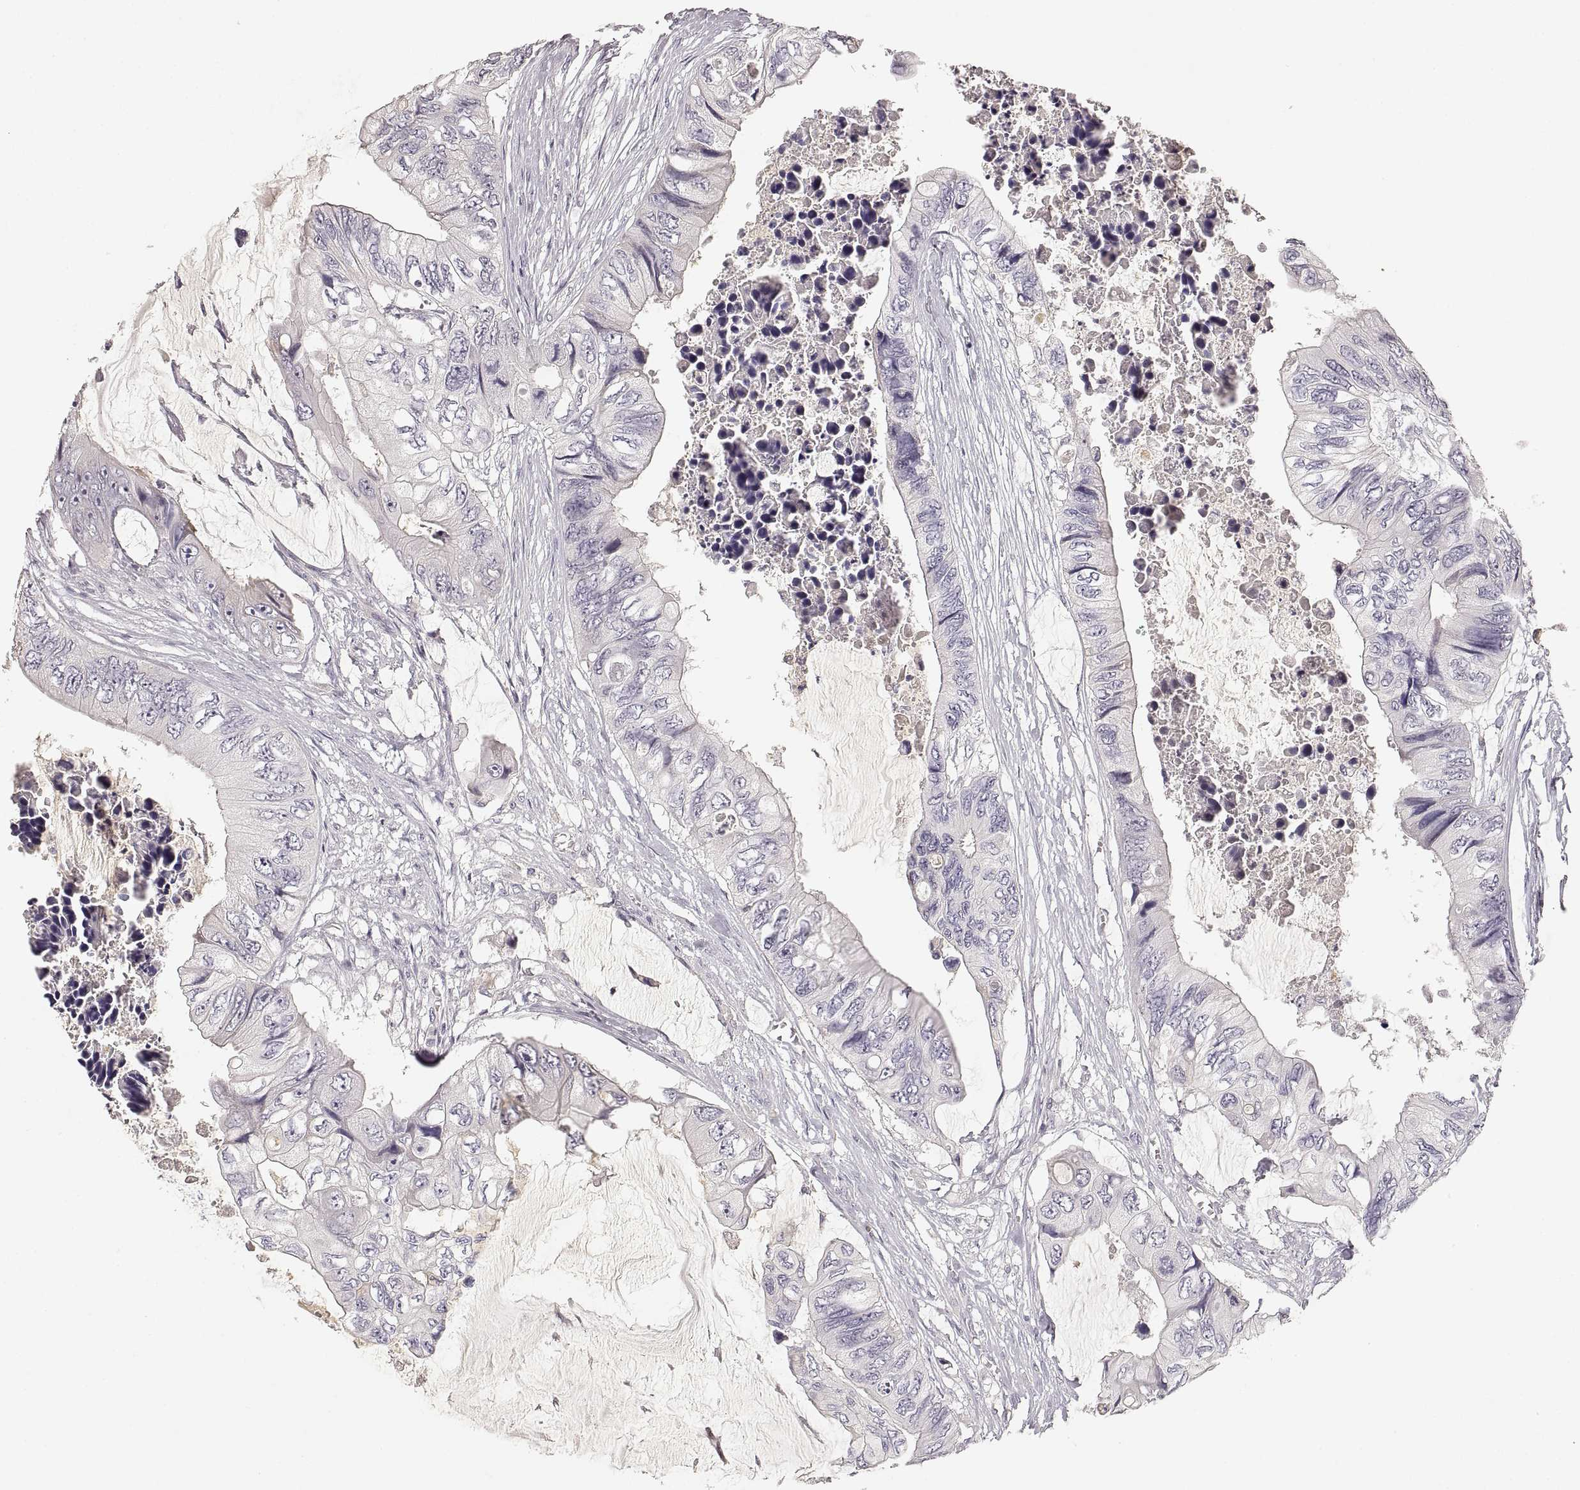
{"staining": {"intensity": "negative", "quantity": "none", "location": "none"}, "tissue": "colorectal cancer", "cell_type": "Tumor cells", "image_type": "cancer", "snomed": [{"axis": "morphology", "description": "Adenocarcinoma, NOS"}, {"axis": "topography", "description": "Rectum"}], "caption": "The micrograph exhibits no significant staining in tumor cells of adenocarcinoma (colorectal). The staining was performed using DAB (3,3'-diaminobenzidine) to visualize the protein expression in brown, while the nuclei were stained in blue with hematoxylin (Magnification: 20x).", "gene": "RUNDC3A", "patient": {"sex": "male", "age": 63}}